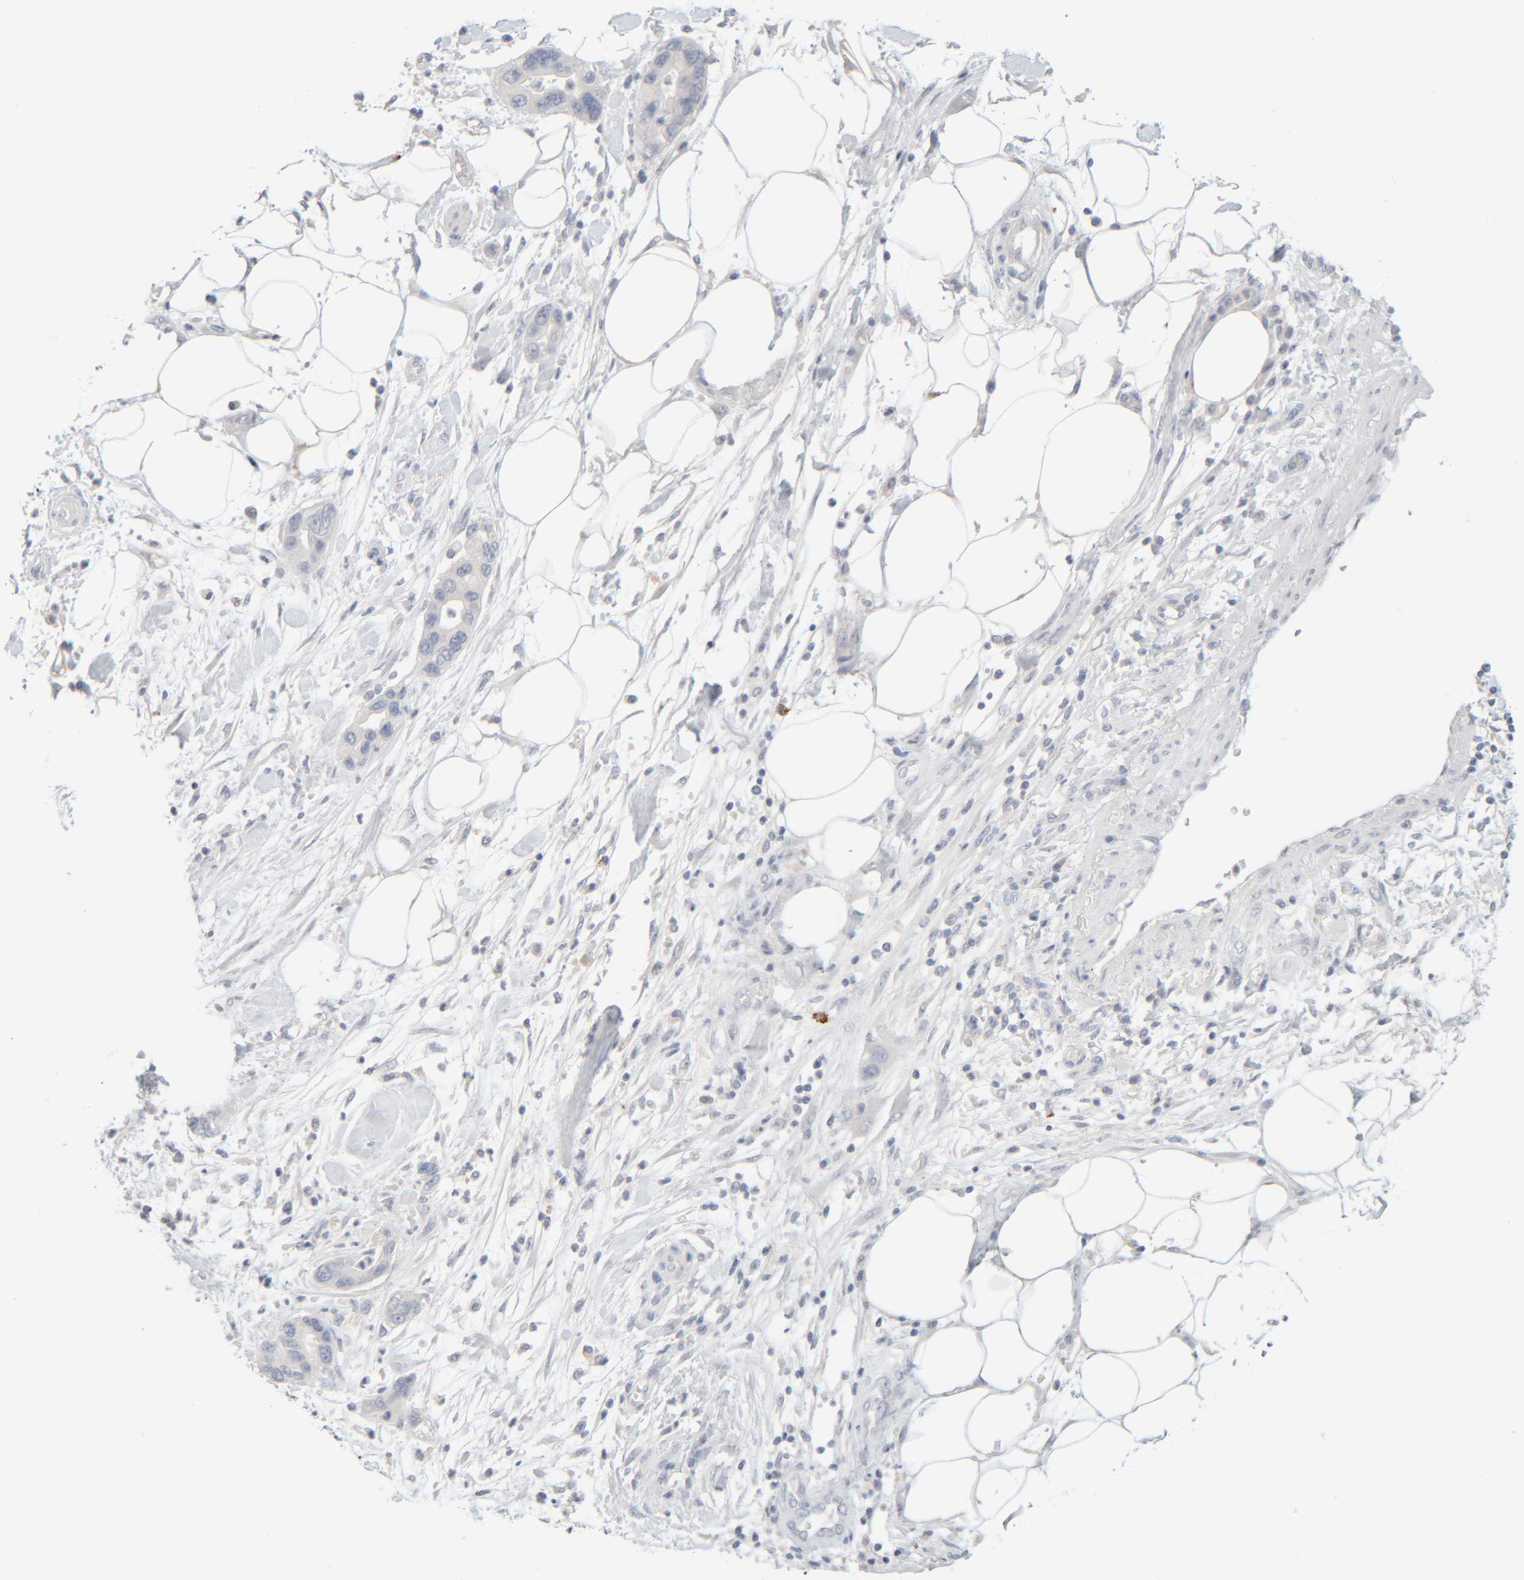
{"staining": {"intensity": "negative", "quantity": "none", "location": "none"}, "tissue": "pancreatic cancer", "cell_type": "Tumor cells", "image_type": "cancer", "snomed": [{"axis": "morphology", "description": "Normal tissue, NOS"}, {"axis": "morphology", "description": "Adenocarcinoma, NOS"}, {"axis": "topography", "description": "Pancreas"}], "caption": "The photomicrograph shows no significant expression in tumor cells of pancreatic cancer (adenocarcinoma).", "gene": "RIDA", "patient": {"sex": "female", "age": 71}}